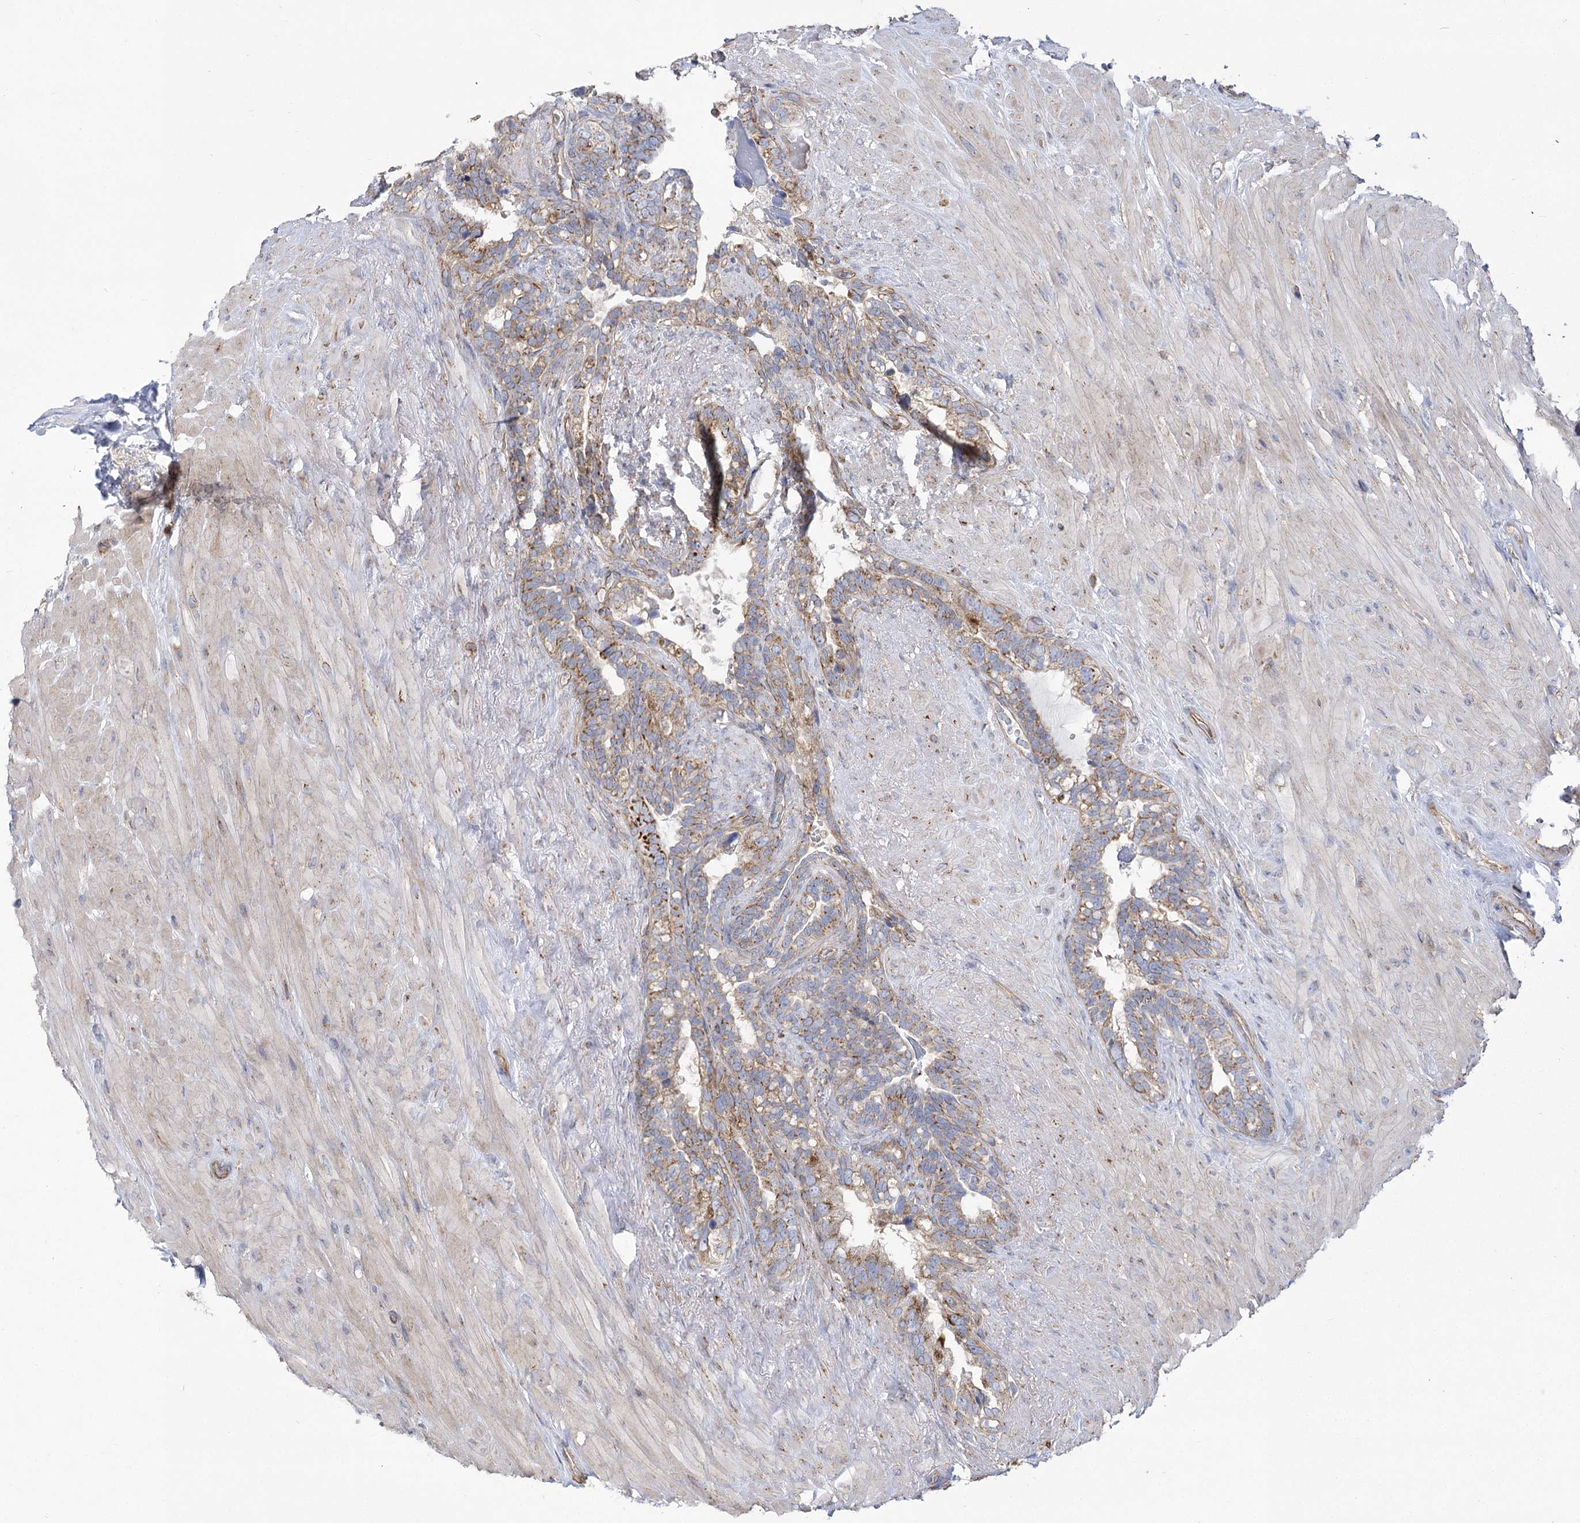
{"staining": {"intensity": "weak", "quantity": "25%-75%", "location": "cytoplasmic/membranous"}, "tissue": "seminal vesicle", "cell_type": "Glandular cells", "image_type": "normal", "snomed": [{"axis": "morphology", "description": "Normal tissue, NOS"}, {"axis": "topography", "description": "Seminal veicle"}], "caption": "About 25%-75% of glandular cells in benign human seminal vesicle show weak cytoplasmic/membranous protein positivity as visualized by brown immunohistochemical staining.", "gene": "RMDN2", "patient": {"sex": "male", "age": 80}}